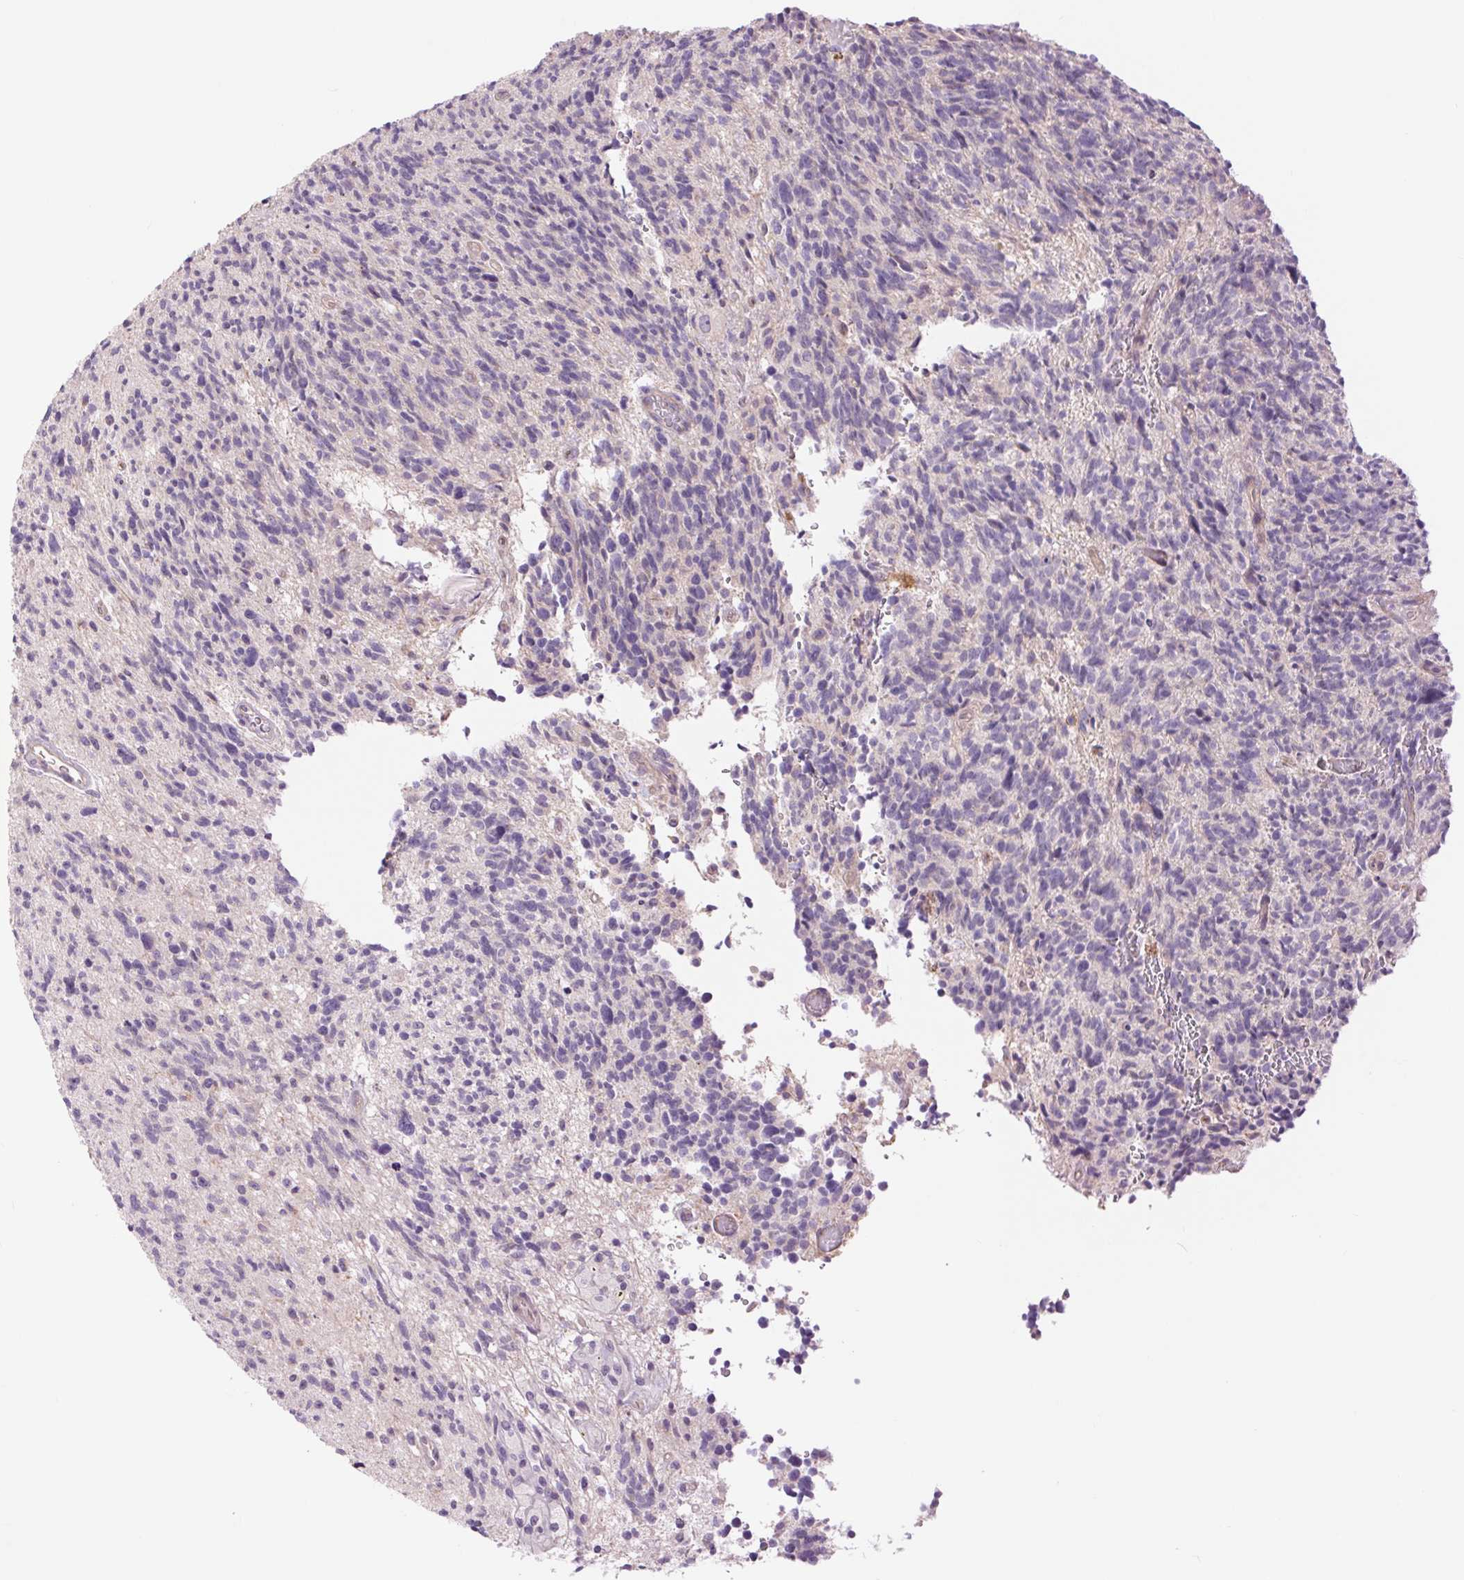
{"staining": {"intensity": "negative", "quantity": "none", "location": "none"}, "tissue": "glioma", "cell_type": "Tumor cells", "image_type": "cancer", "snomed": [{"axis": "morphology", "description": "Glioma, malignant, High grade"}, {"axis": "topography", "description": "Brain"}], "caption": "There is no significant staining in tumor cells of high-grade glioma (malignant).", "gene": "CTNNA3", "patient": {"sex": "male", "age": 29}}